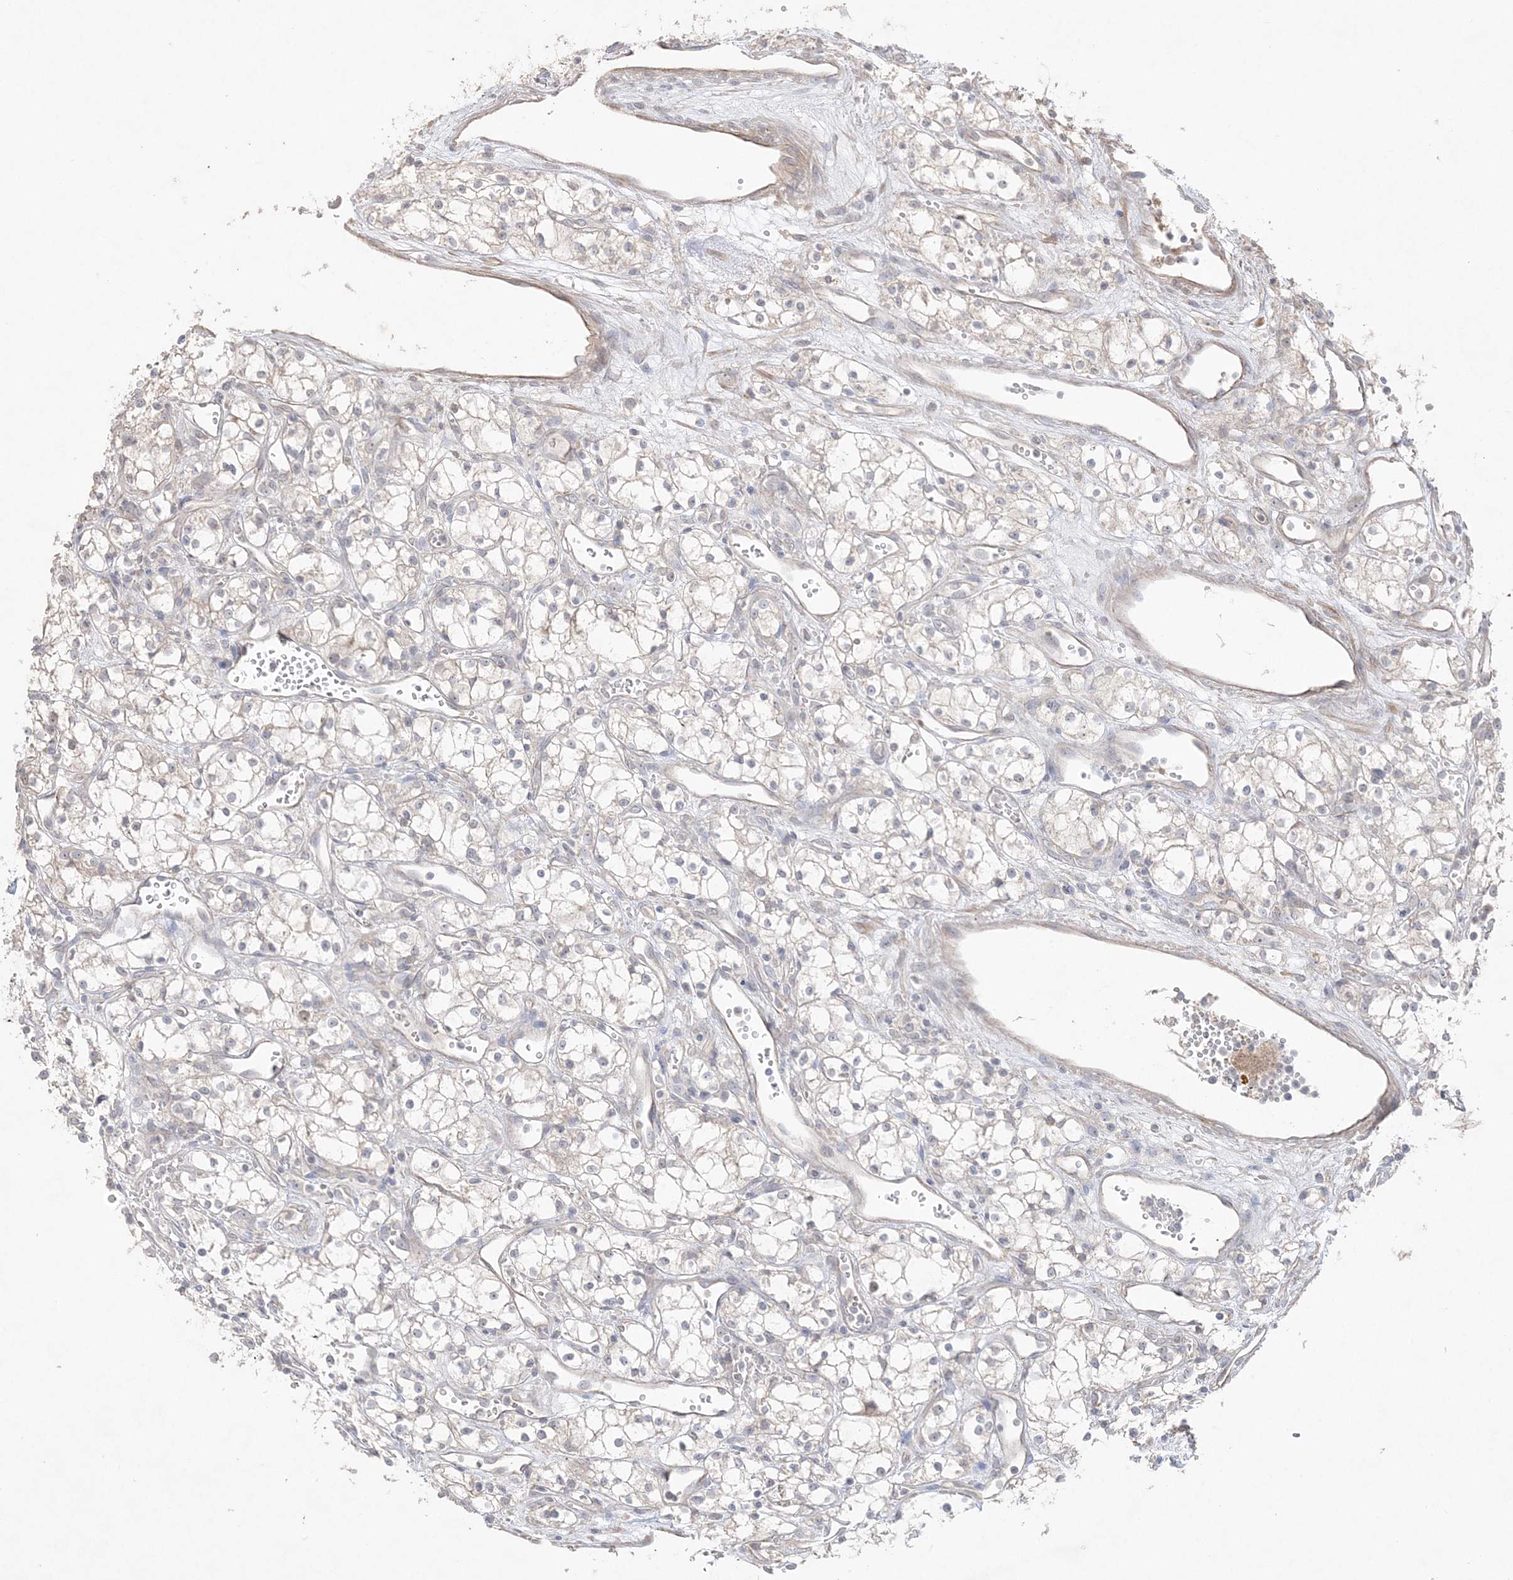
{"staining": {"intensity": "negative", "quantity": "none", "location": "none"}, "tissue": "renal cancer", "cell_type": "Tumor cells", "image_type": "cancer", "snomed": [{"axis": "morphology", "description": "Adenocarcinoma, NOS"}, {"axis": "topography", "description": "Kidney"}], "caption": "IHC histopathology image of neoplastic tissue: renal cancer (adenocarcinoma) stained with DAB (3,3'-diaminobenzidine) shows no significant protein positivity in tumor cells.", "gene": "SH3BP4", "patient": {"sex": "male", "age": 59}}